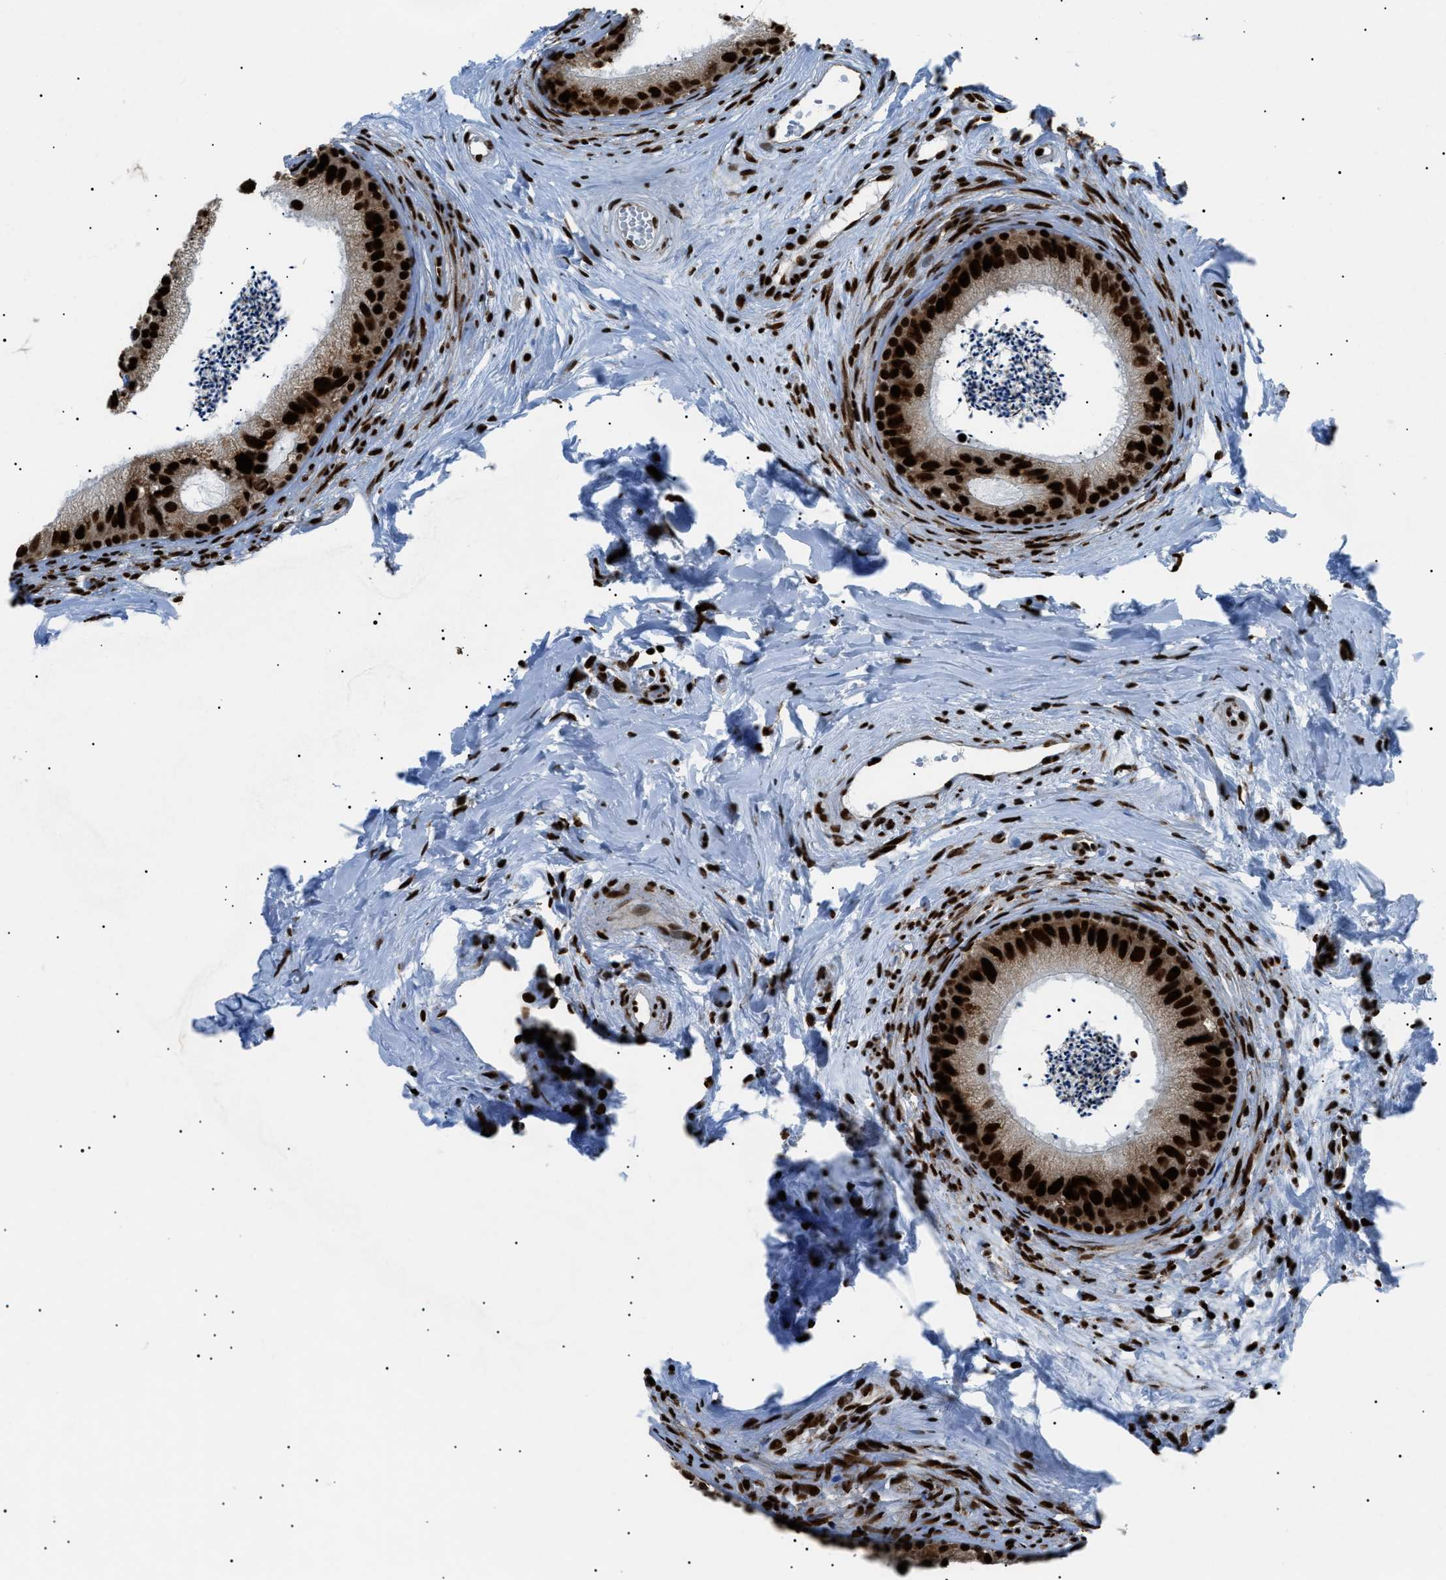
{"staining": {"intensity": "strong", "quantity": ">75%", "location": "cytoplasmic/membranous,nuclear"}, "tissue": "epididymis", "cell_type": "Glandular cells", "image_type": "normal", "snomed": [{"axis": "morphology", "description": "Normal tissue, NOS"}, {"axis": "topography", "description": "Epididymis"}], "caption": "Epididymis stained for a protein demonstrates strong cytoplasmic/membranous,nuclear positivity in glandular cells. (Brightfield microscopy of DAB IHC at high magnification).", "gene": "HNRNPK", "patient": {"sex": "male", "age": 56}}